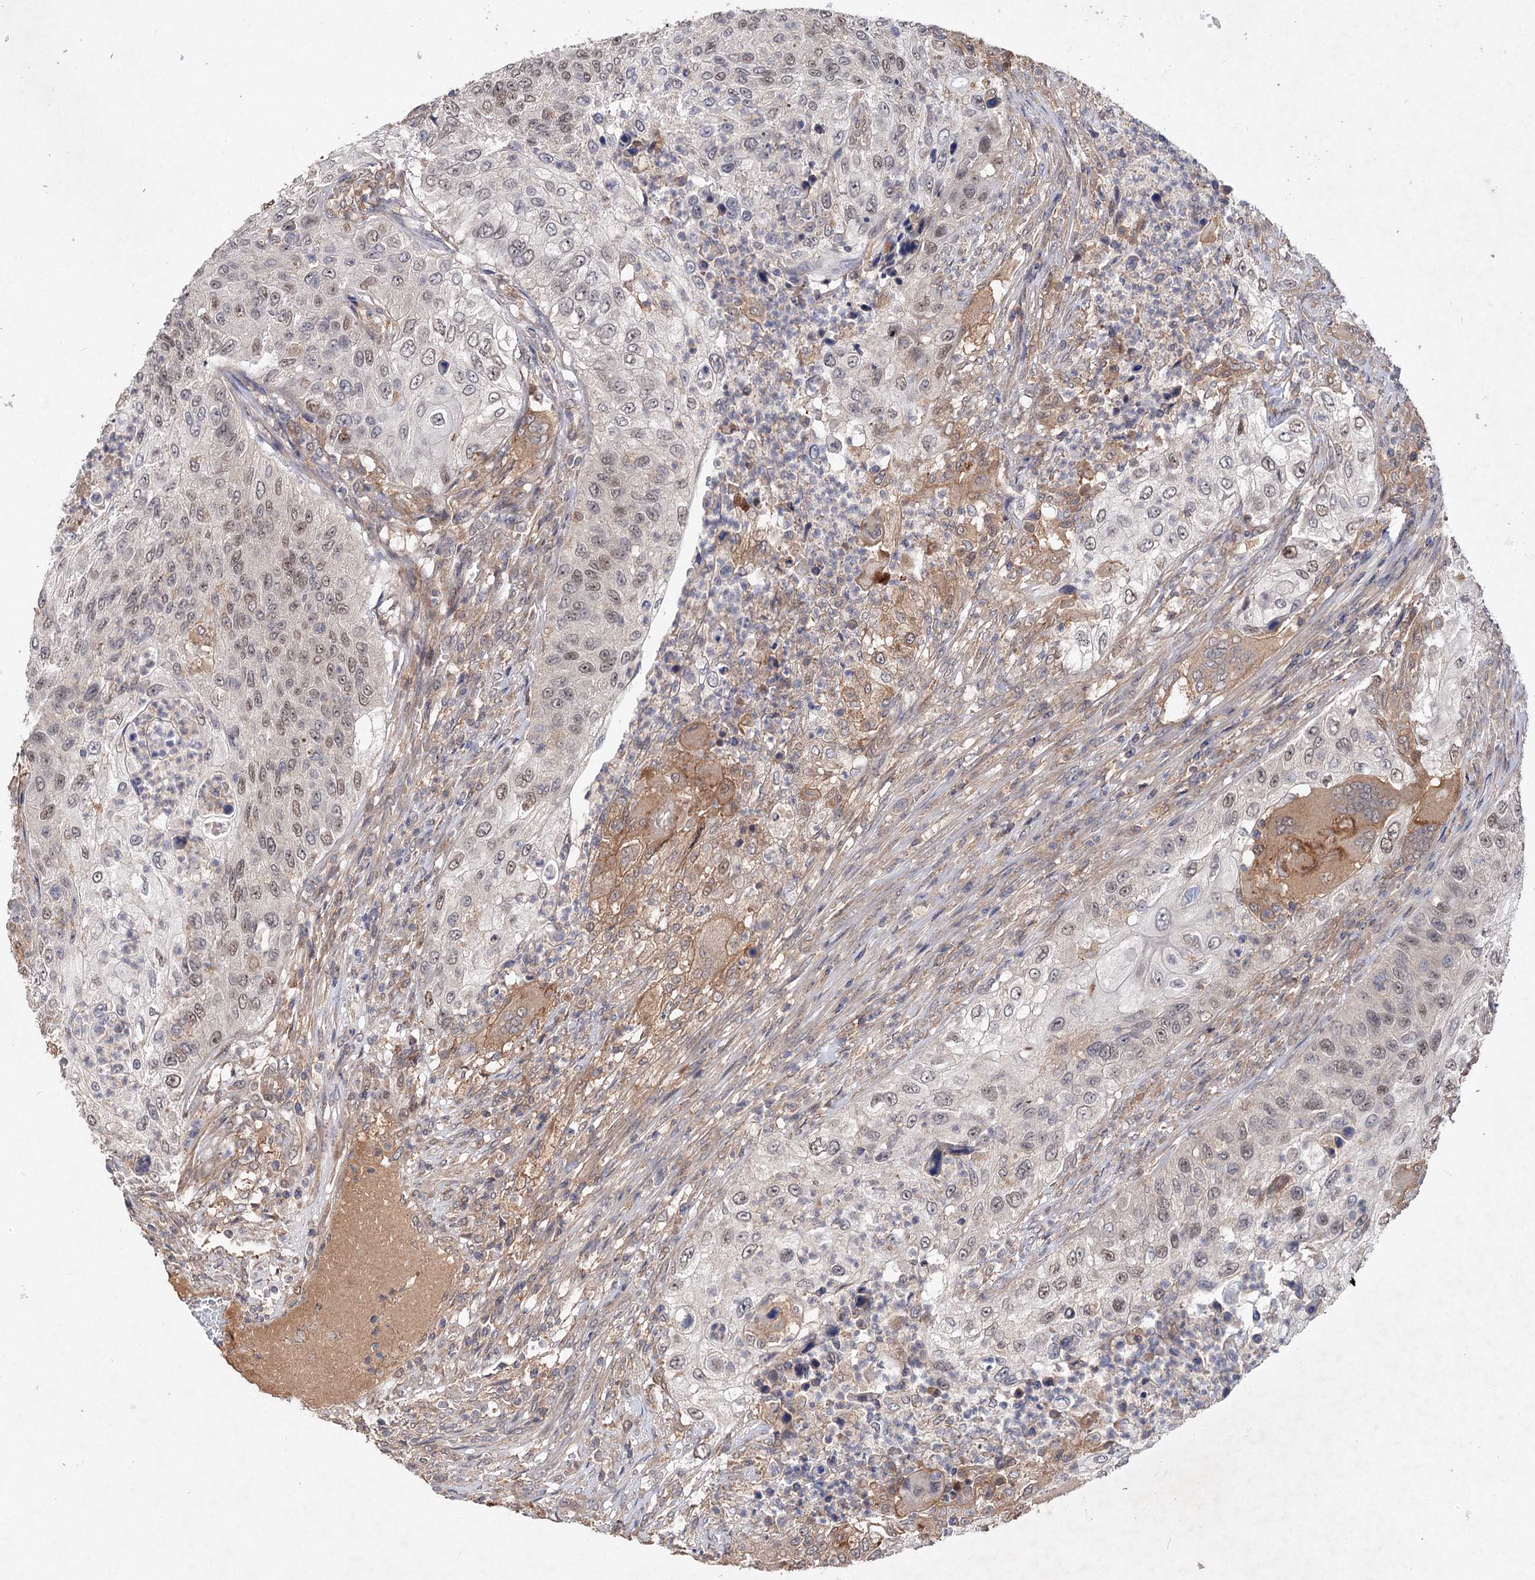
{"staining": {"intensity": "weak", "quantity": ">75%", "location": "nuclear"}, "tissue": "urothelial cancer", "cell_type": "Tumor cells", "image_type": "cancer", "snomed": [{"axis": "morphology", "description": "Urothelial carcinoma, High grade"}, {"axis": "topography", "description": "Urinary bladder"}], "caption": "IHC staining of high-grade urothelial carcinoma, which displays low levels of weak nuclear positivity in about >75% of tumor cells indicating weak nuclear protein expression. The staining was performed using DAB (brown) for protein detection and nuclei were counterstained in hematoxylin (blue).", "gene": "NUDCD2", "patient": {"sex": "female", "age": 60}}